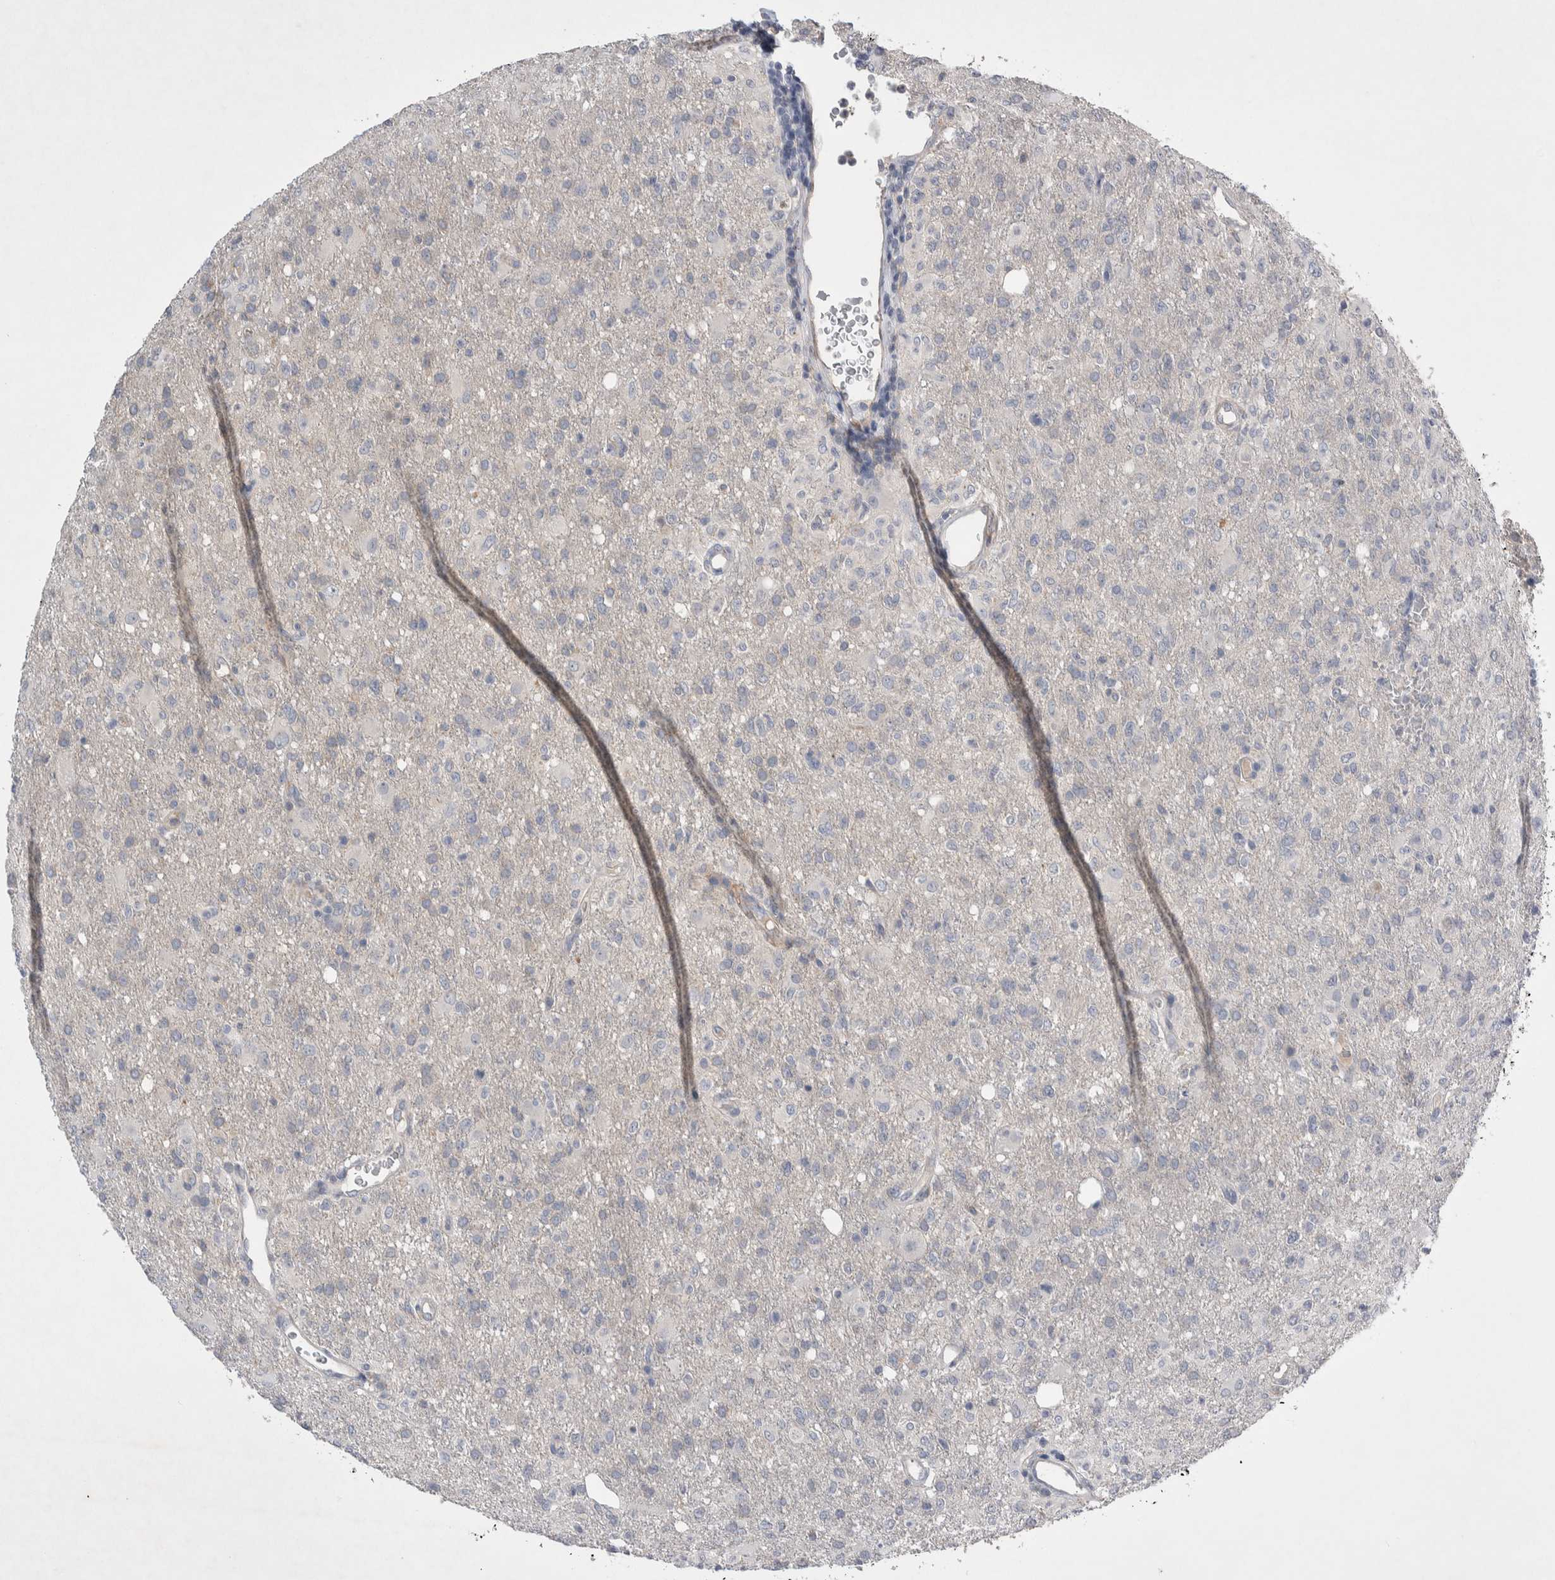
{"staining": {"intensity": "negative", "quantity": "none", "location": "none"}, "tissue": "glioma", "cell_type": "Tumor cells", "image_type": "cancer", "snomed": [{"axis": "morphology", "description": "Glioma, malignant, High grade"}, {"axis": "topography", "description": "Brain"}], "caption": "The immunohistochemistry (IHC) photomicrograph has no significant staining in tumor cells of glioma tissue. Nuclei are stained in blue.", "gene": "CEP131", "patient": {"sex": "female", "age": 57}}